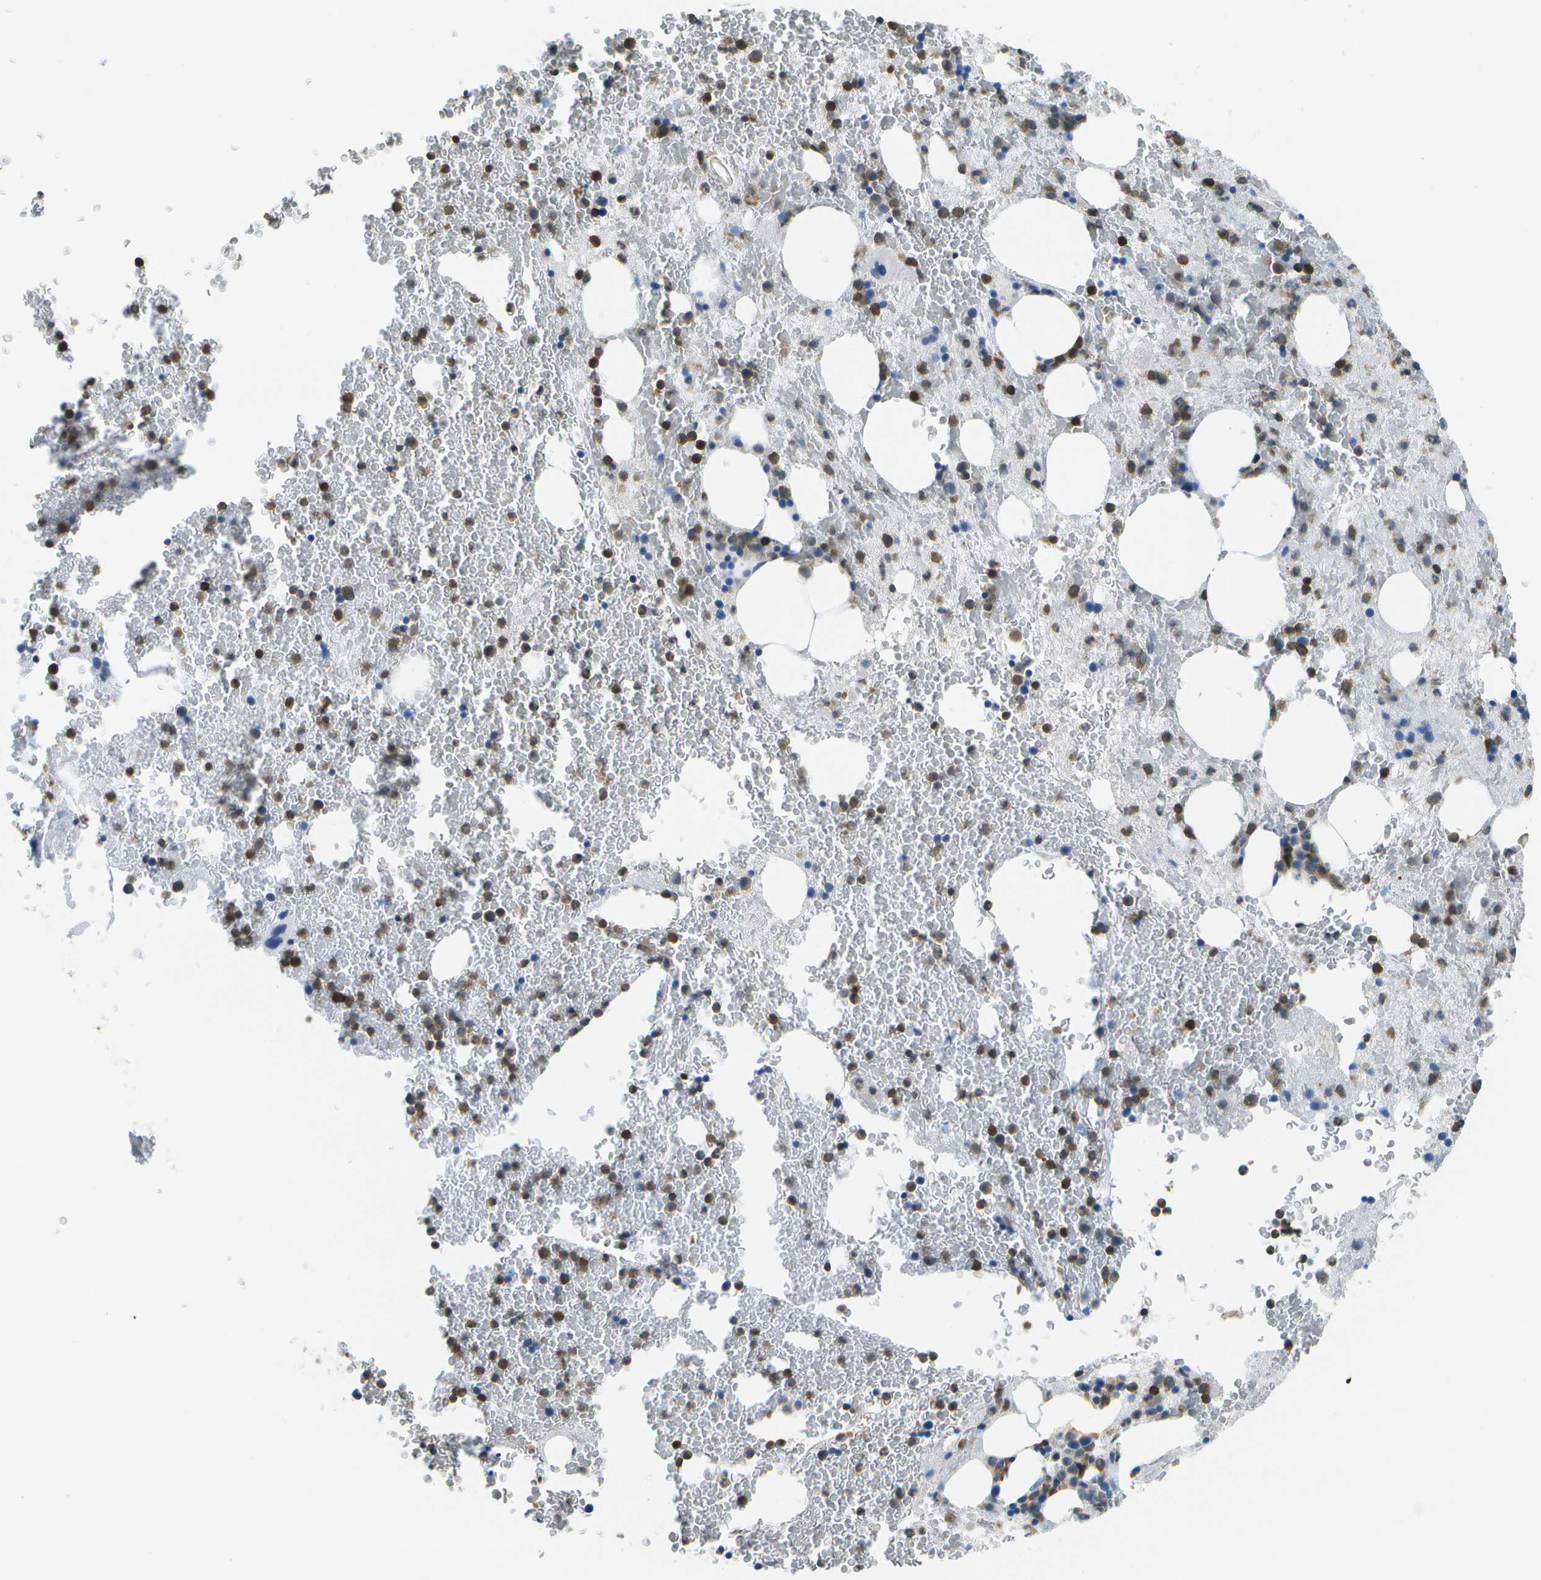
{"staining": {"intensity": "moderate", "quantity": "25%-75%", "location": "cytoplasmic/membranous"}, "tissue": "bone marrow", "cell_type": "Hematopoietic cells", "image_type": "normal", "snomed": [{"axis": "morphology", "description": "Normal tissue, NOS"}, {"axis": "morphology", "description": "Inflammation, NOS"}, {"axis": "topography", "description": "Bone marrow"}], "caption": "This micrograph shows normal bone marrow stained with immunohistochemistry (IHC) to label a protein in brown. The cytoplasmic/membranous of hematopoietic cells show moderate positivity for the protein. Nuclei are counter-stained blue.", "gene": "RCSD1", "patient": {"sex": "male", "age": 63}}